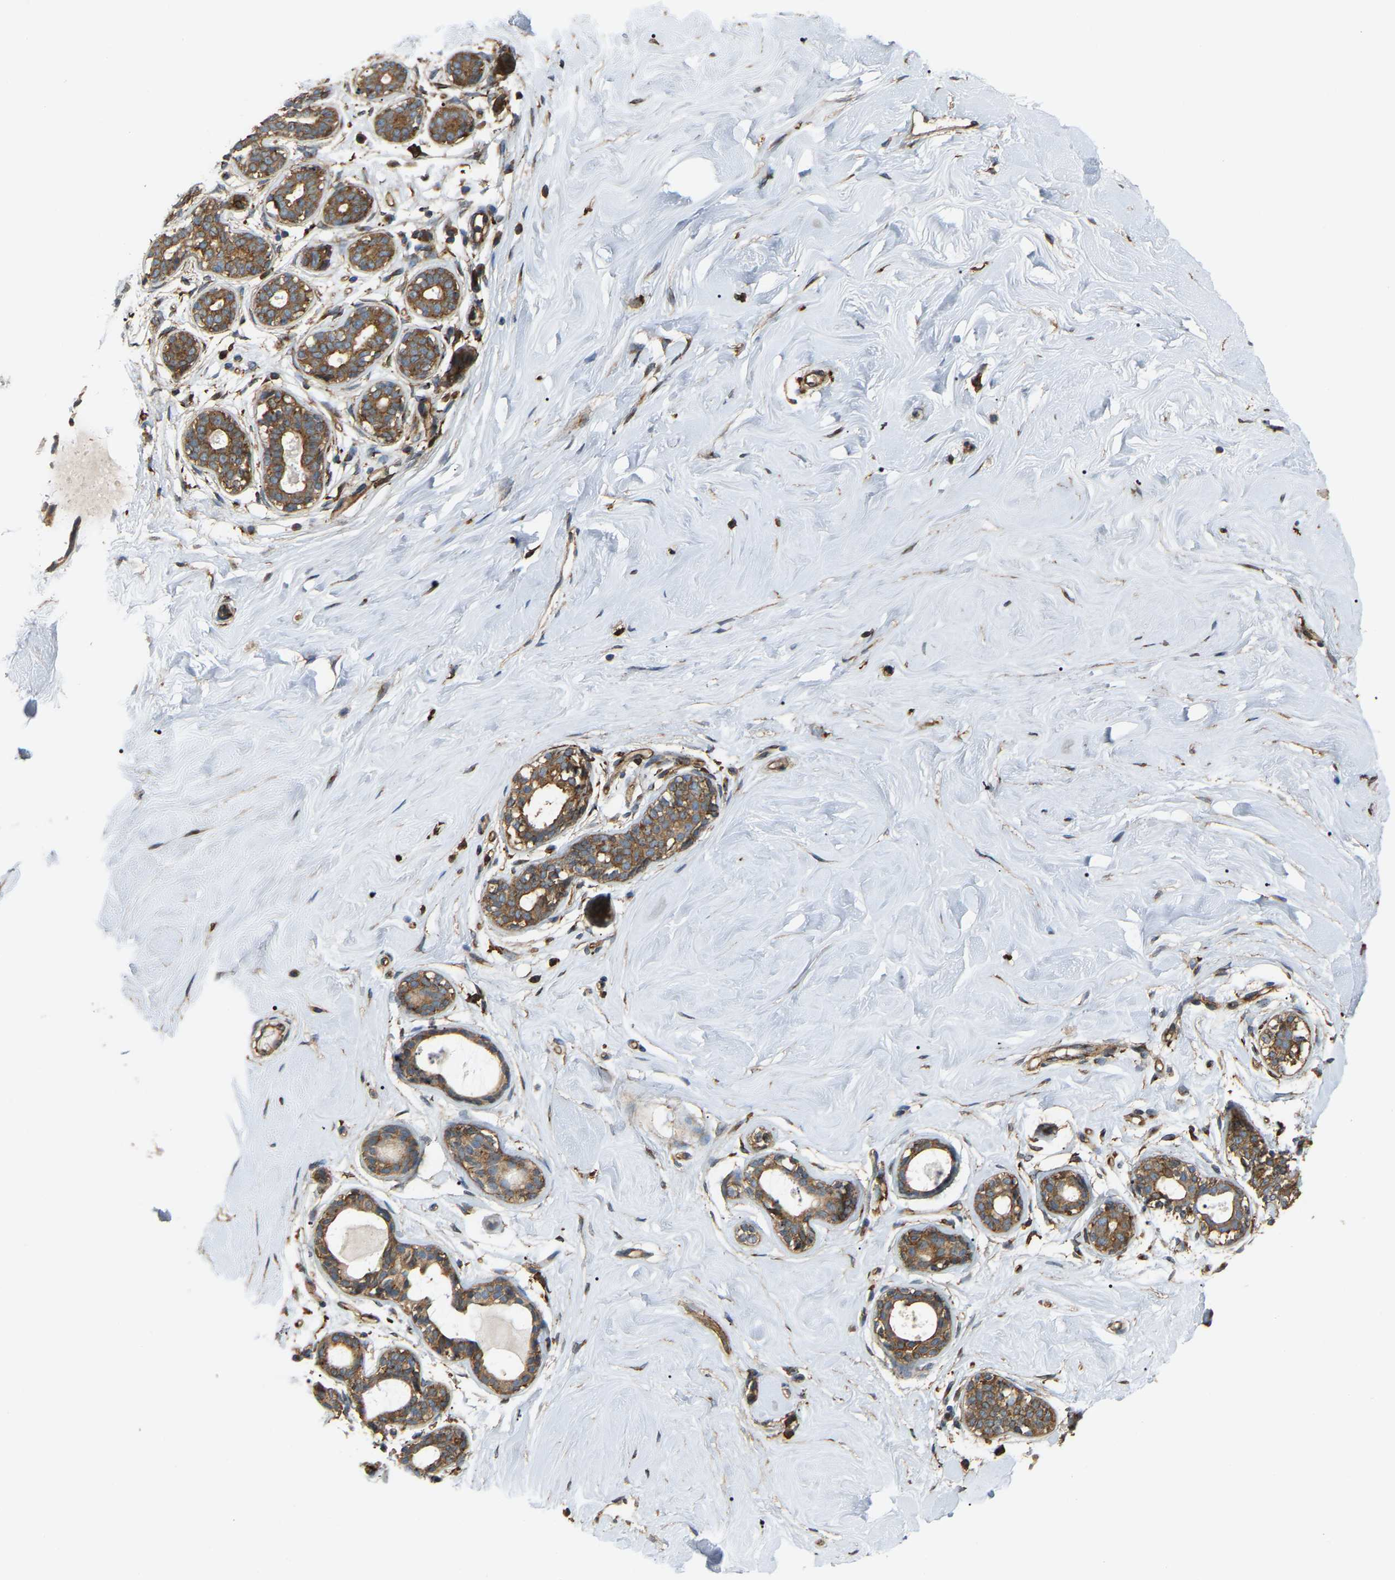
{"staining": {"intensity": "moderate", "quantity": ">75%", "location": "cytoplasmic/membranous"}, "tissue": "breast", "cell_type": "Adipocytes", "image_type": "normal", "snomed": [{"axis": "morphology", "description": "Normal tissue, NOS"}, {"axis": "topography", "description": "Breast"}], "caption": "Approximately >75% of adipocytes in normal breast show moderate cytoplasmic/membranous protein positivity as visualized by brown immunohistochemical staining.", "gene": "PICALM", "patient": {"sex": "female", "age": 23}}